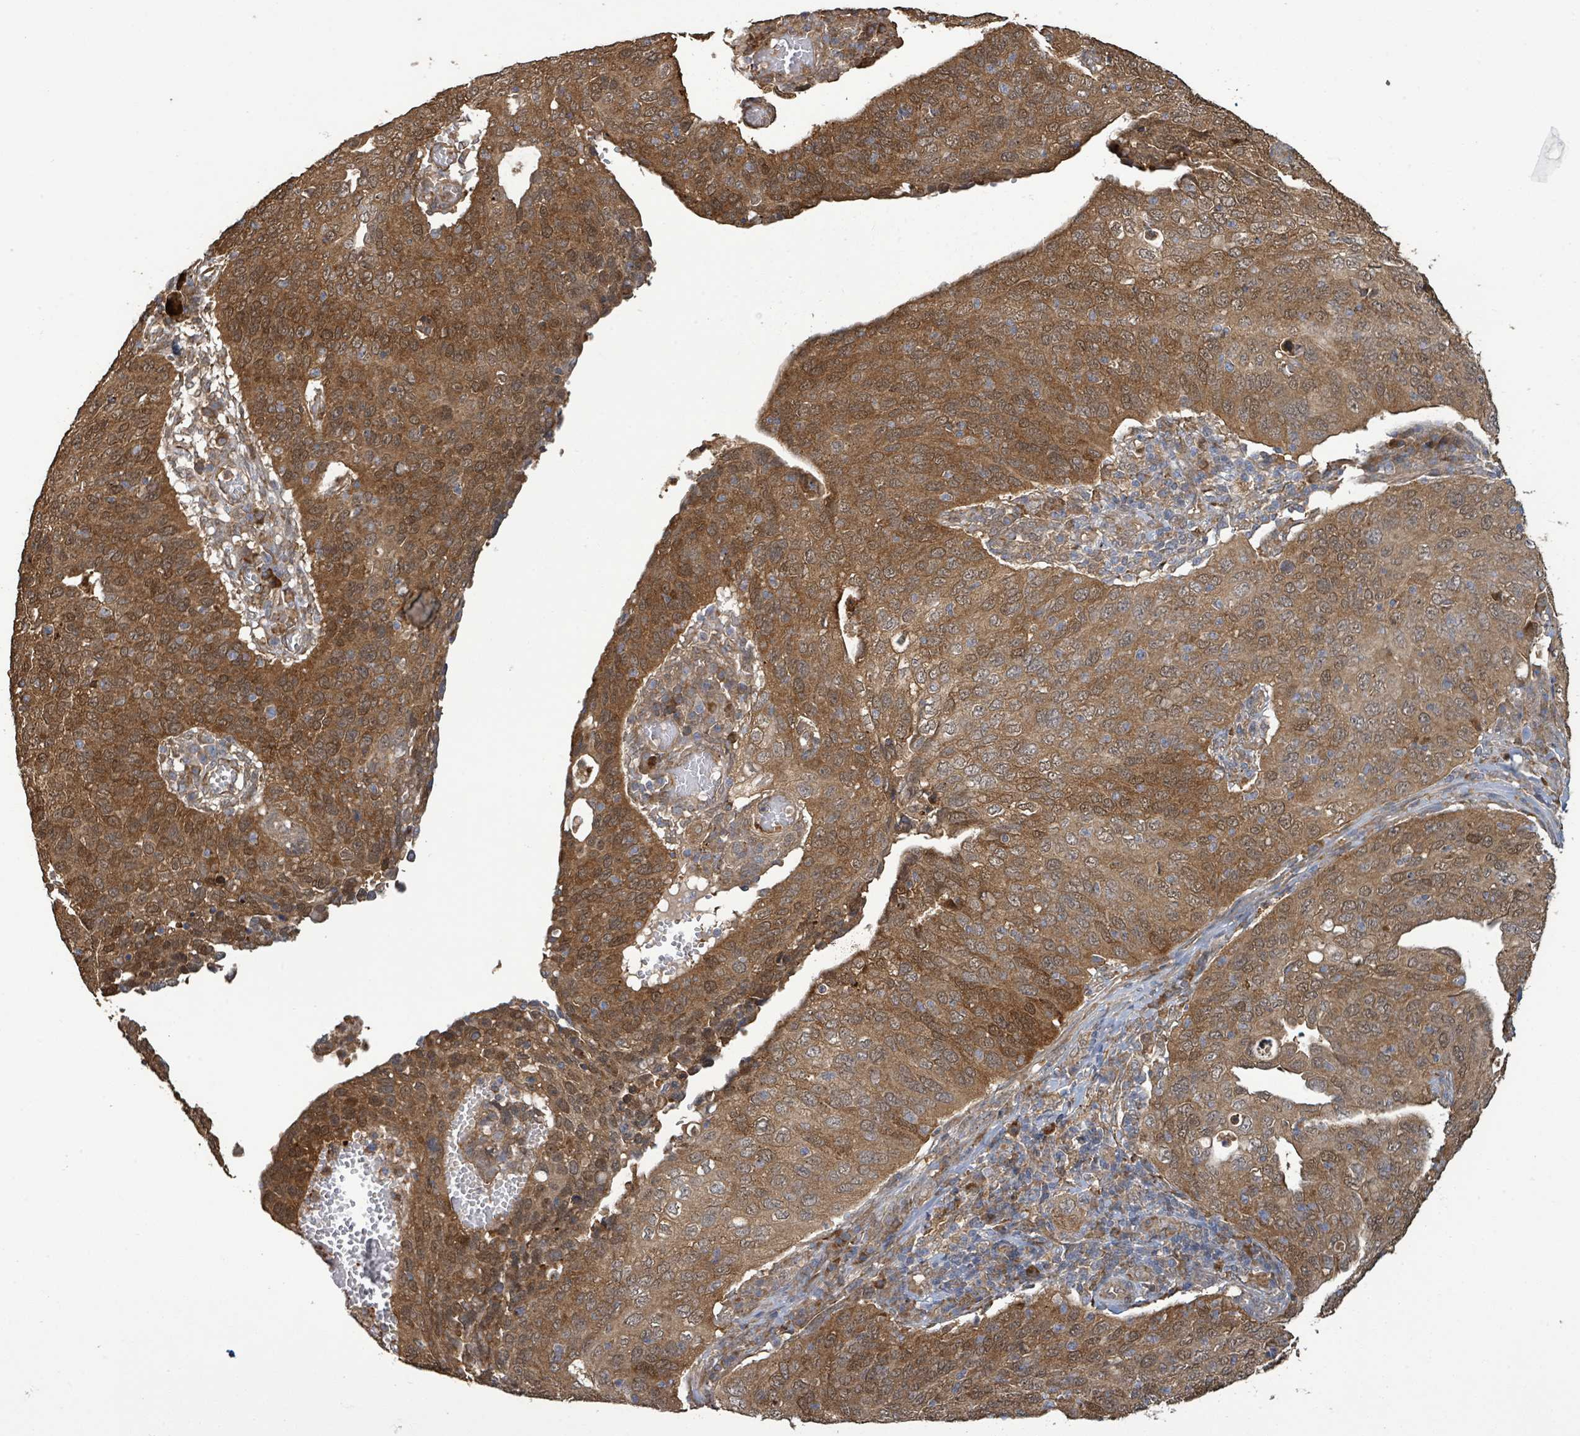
{"staining": {"intensity": "strong", "quantity": ">75%", "location": "cytoplasmic/membranous,nuclear"}, "tissue": "cervical cancer", "cell_type": "Tumor cells", "image_type": "cancer", "snomed": [{"axis": "morphology", "description": "Squamous cell carcinoma, NOS"}, {"axis": "topography", "description": "Cervix"}], "caption": "The immunohistochemical stain highlights strong cytoplasmic/membranous and nuclear expression in tumor cells of cervical squamous cell carcinoma tissue. Immunohistochemistry (ihc) stains the protein of interest in brown and the nuclei are stained blue.", "gene": "ARPIN", "patient": {"sex": "female", "age": 36}}